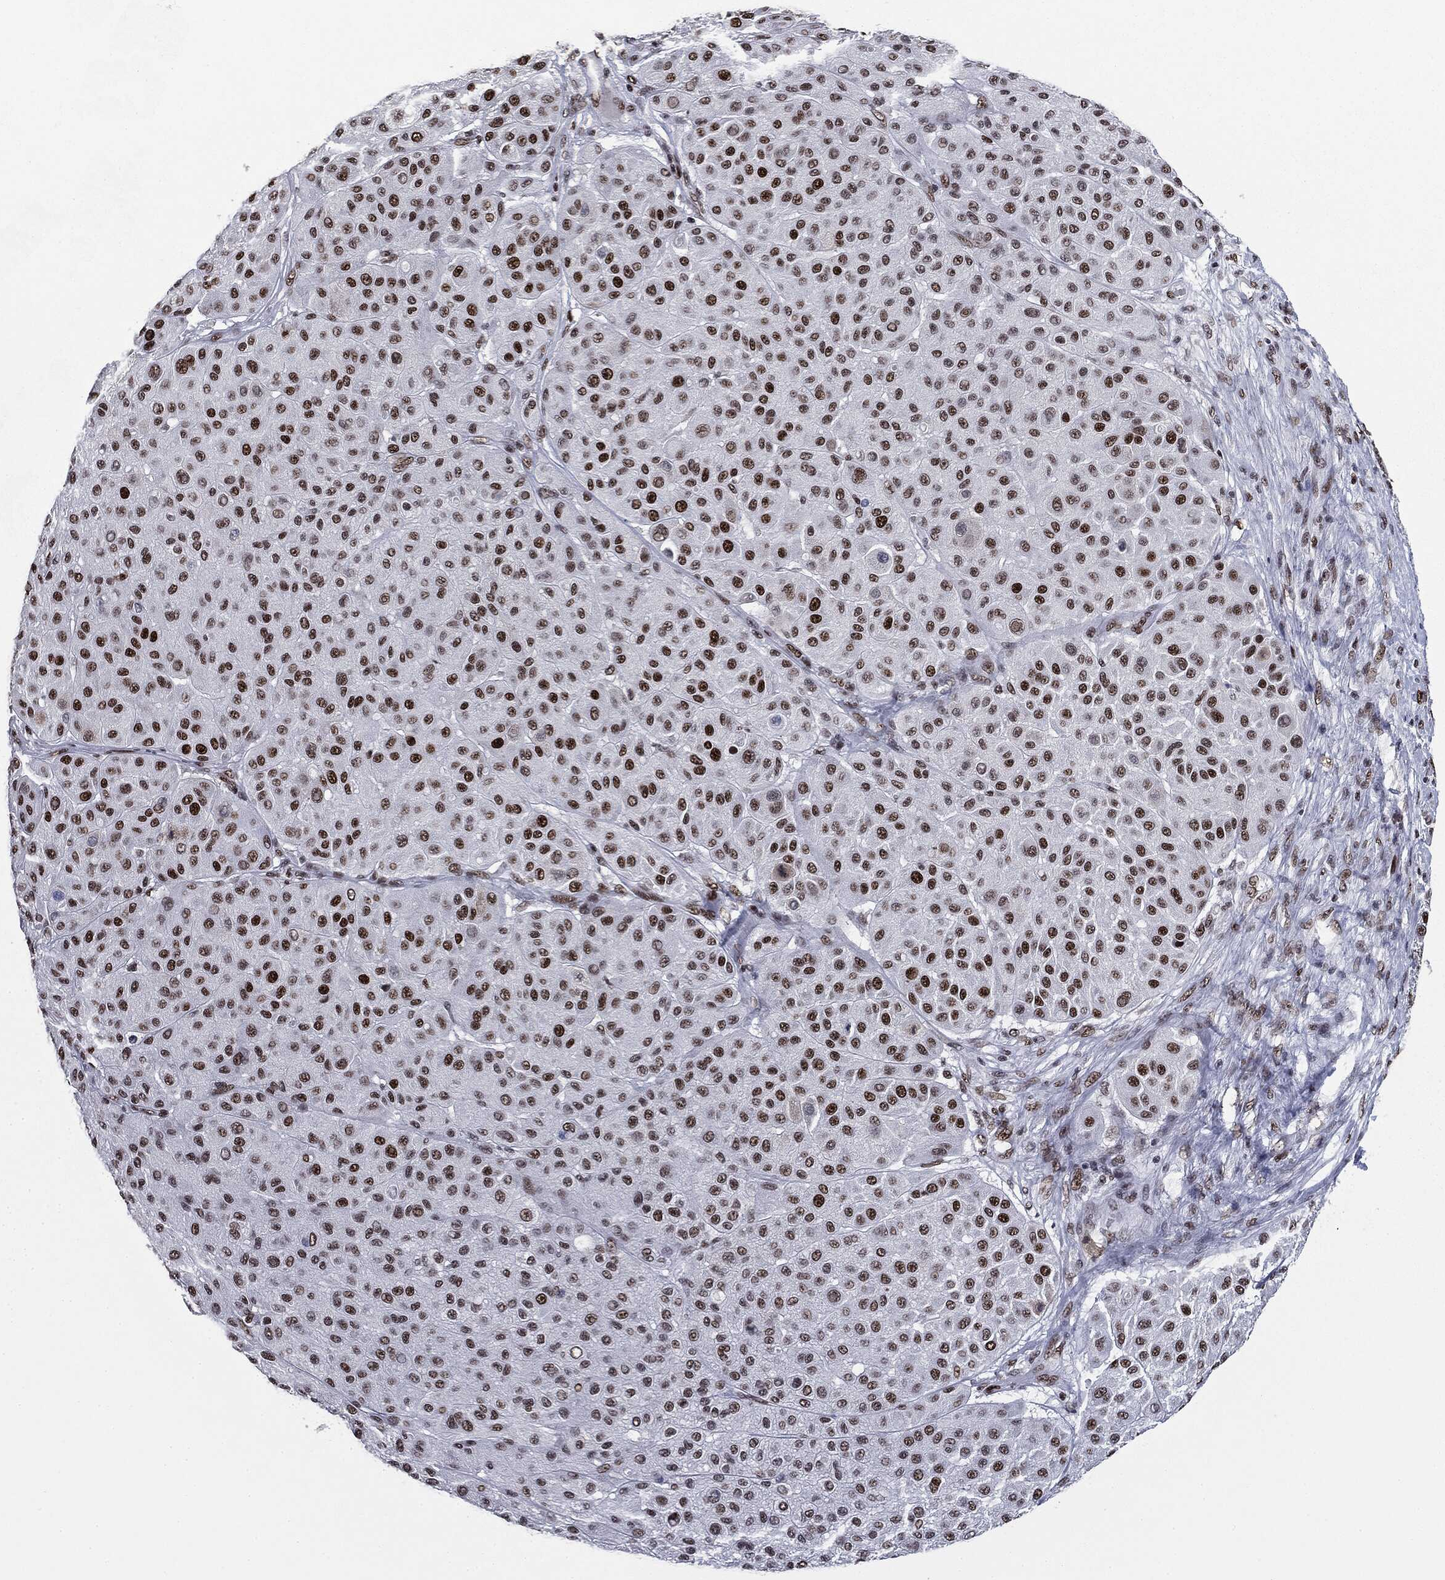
{"staining": {"intensity": "strong", "quantity": ">75%", "location": "nuclear"}, "tissue": "melanoma", "cell_type": "Tumor cells", "image_type": "cancer", "snomed": [{"axis": "morphology", "description": "Malignant melanoma, Metastatic site"}, {"axis": "topography", "description": "Smooth muscle"}], "caption": "Tumor cells reveal strong nuclear positivity in approximately >75% of cells in malignant melanoma (metastatic site).", "gene": "MSH2", "patient": {"sex": "male", "age": 41}}